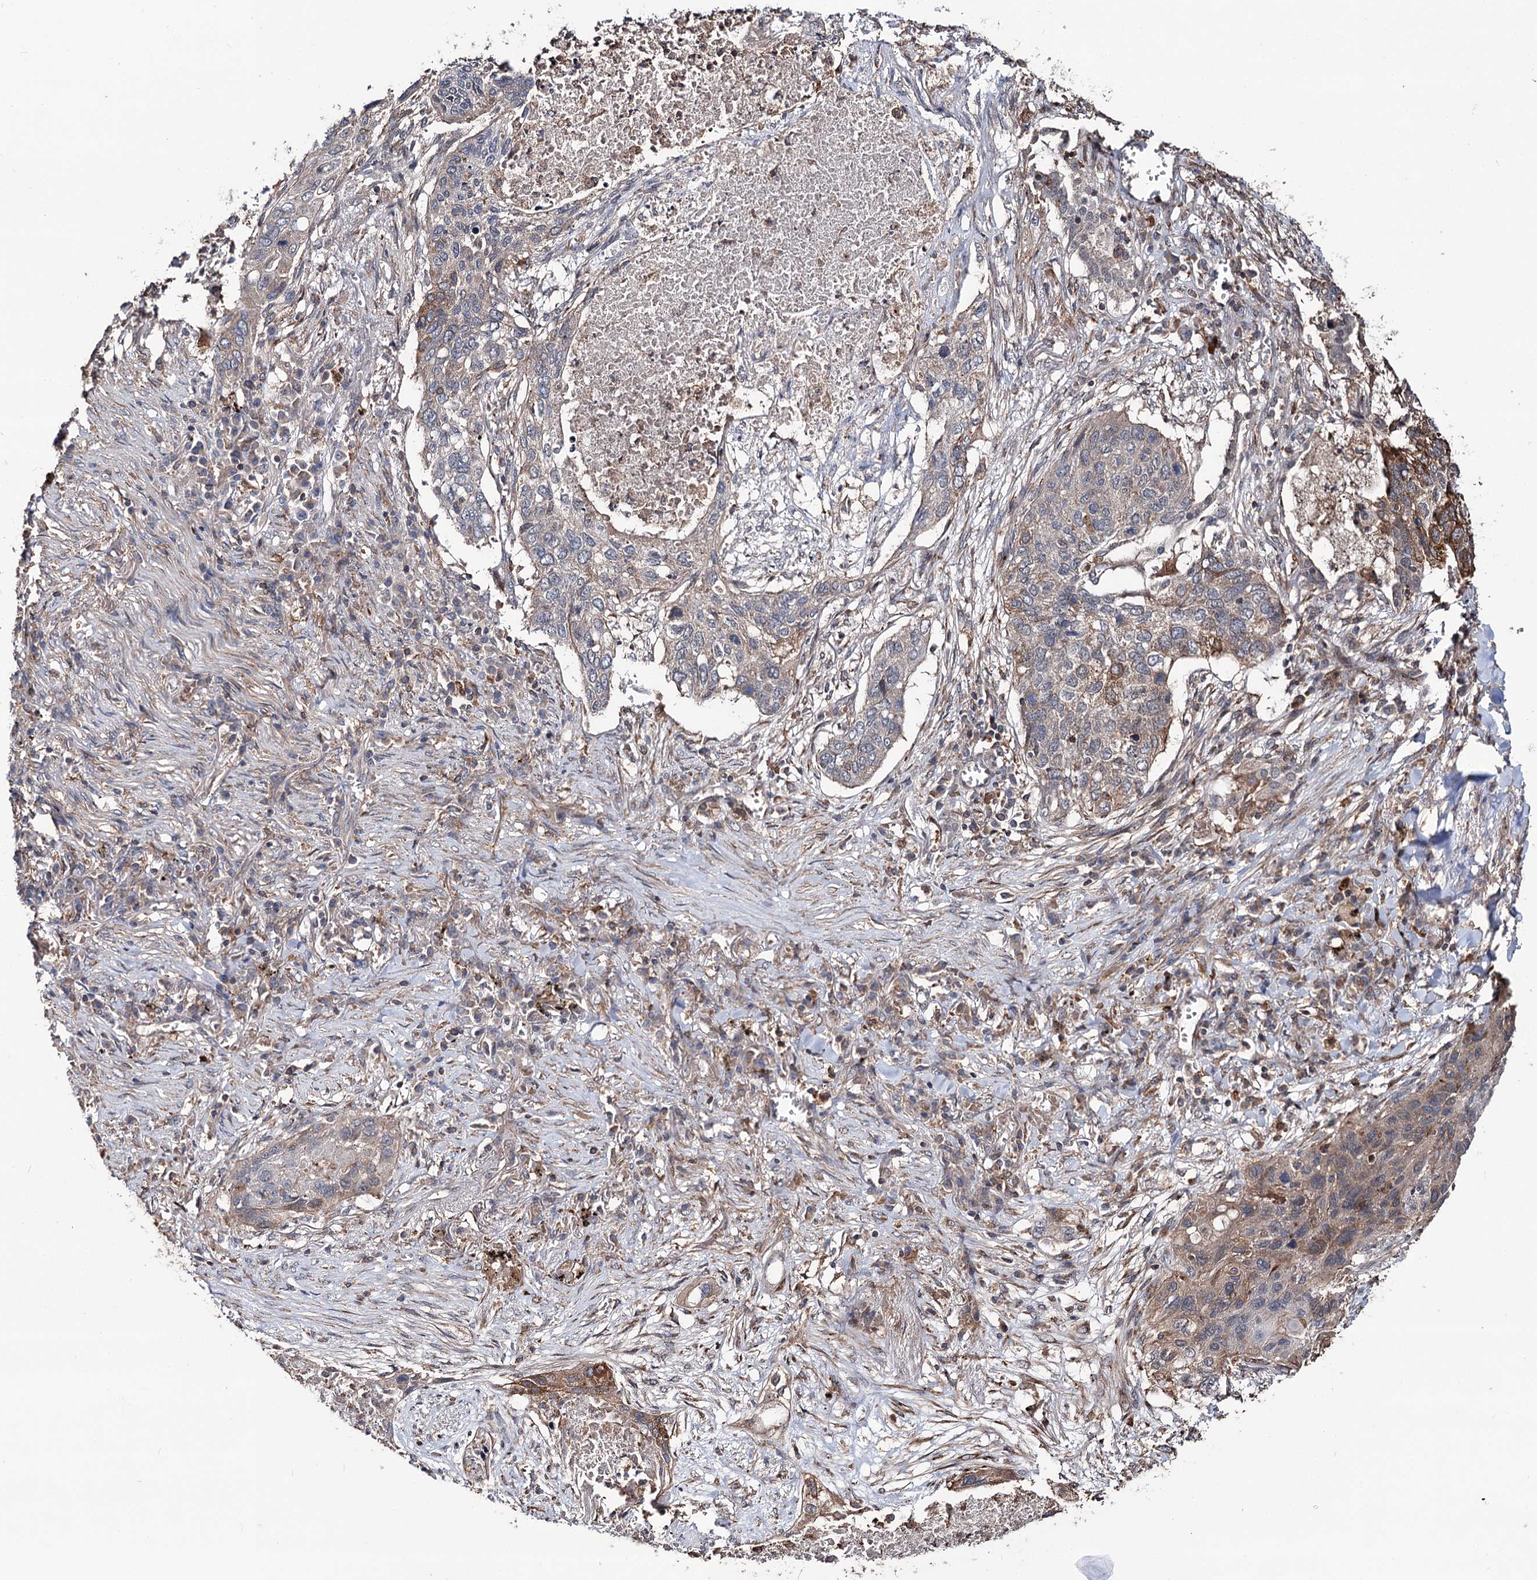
{"staining": {"intensity": "moderate", "quantity": "<25%", "location": "cytoplasmic/membranous"}, "tissue": "lung cancer", "cell_type": "Tumor cells", "image_type": "cancer", "snomed": [{"axis": "morphology", "description": "Squamous cell carcinoma, NOS"}, {"axis": "topography", "description": "Lung"}], "caption": "Brown immunohistochemical staining in human lung cancer (squamous cell carcinoma) demonstrates moderate cytoplasmic/membranous positivity in approximately <25% of tumor cells.", "gene": "GRIP1", "patient": {"sex": "female", "age": 63}}